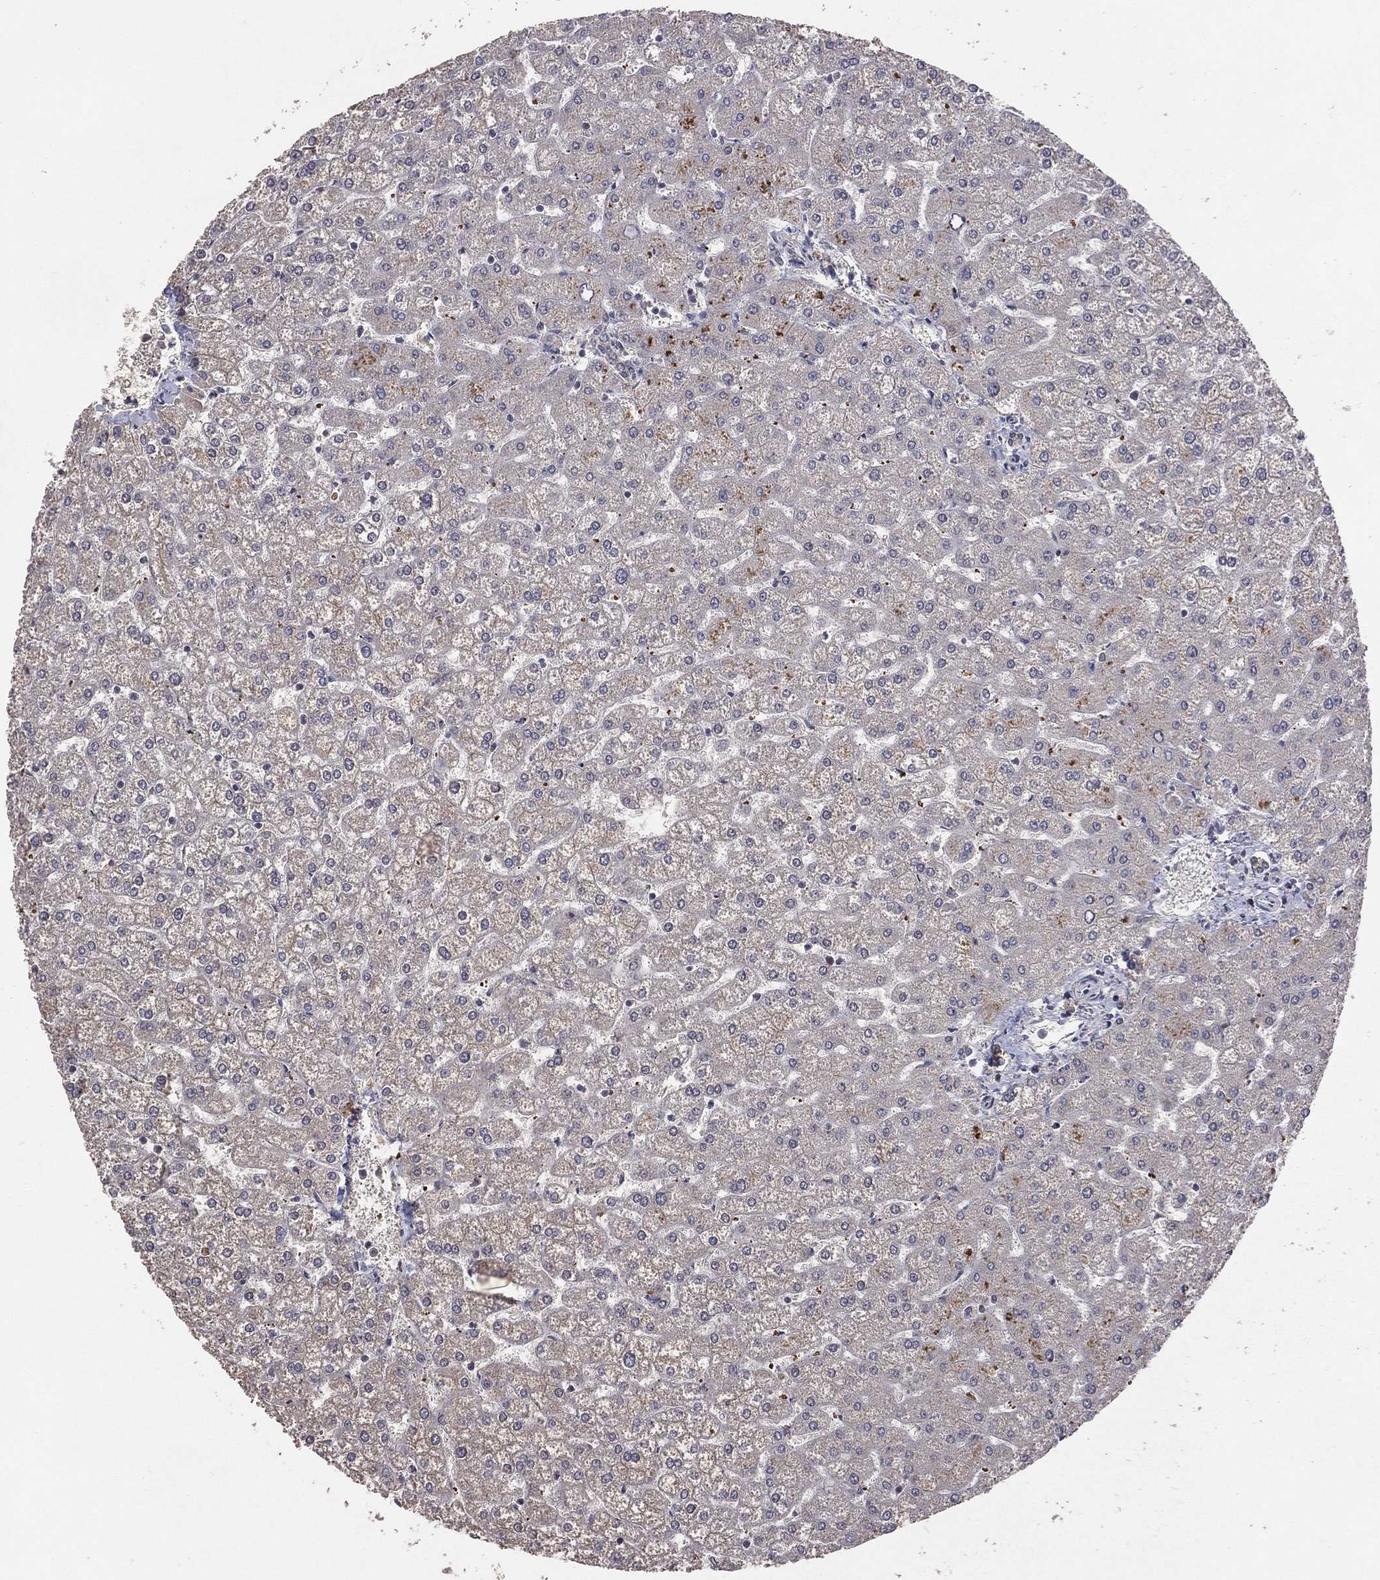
{"staining": {"intensity": "negative", "quantity": "none", "location": "none"}, "tissue": "liver", "cell_type": "Cholangiocytes", "image_type": "normal", "snomed": [{"axis": "morphology", "description": "Normal tissue, NOS"}, {"axis": "topography", "description": "Liver"}], "caption": "This image is of benign liver stained with immunohistochemistry to label a protein in brown with the nuclei are counter-stained blue. There is no positivity in cholangiocytes. The staining was performed using DAB to visualize the protein expression in brown, while the nuclei were stained in blue with hematoxylin (Magnification: 20x).", "gene": "DNAH7", "patient": {"sex": "female", "age": 32}}